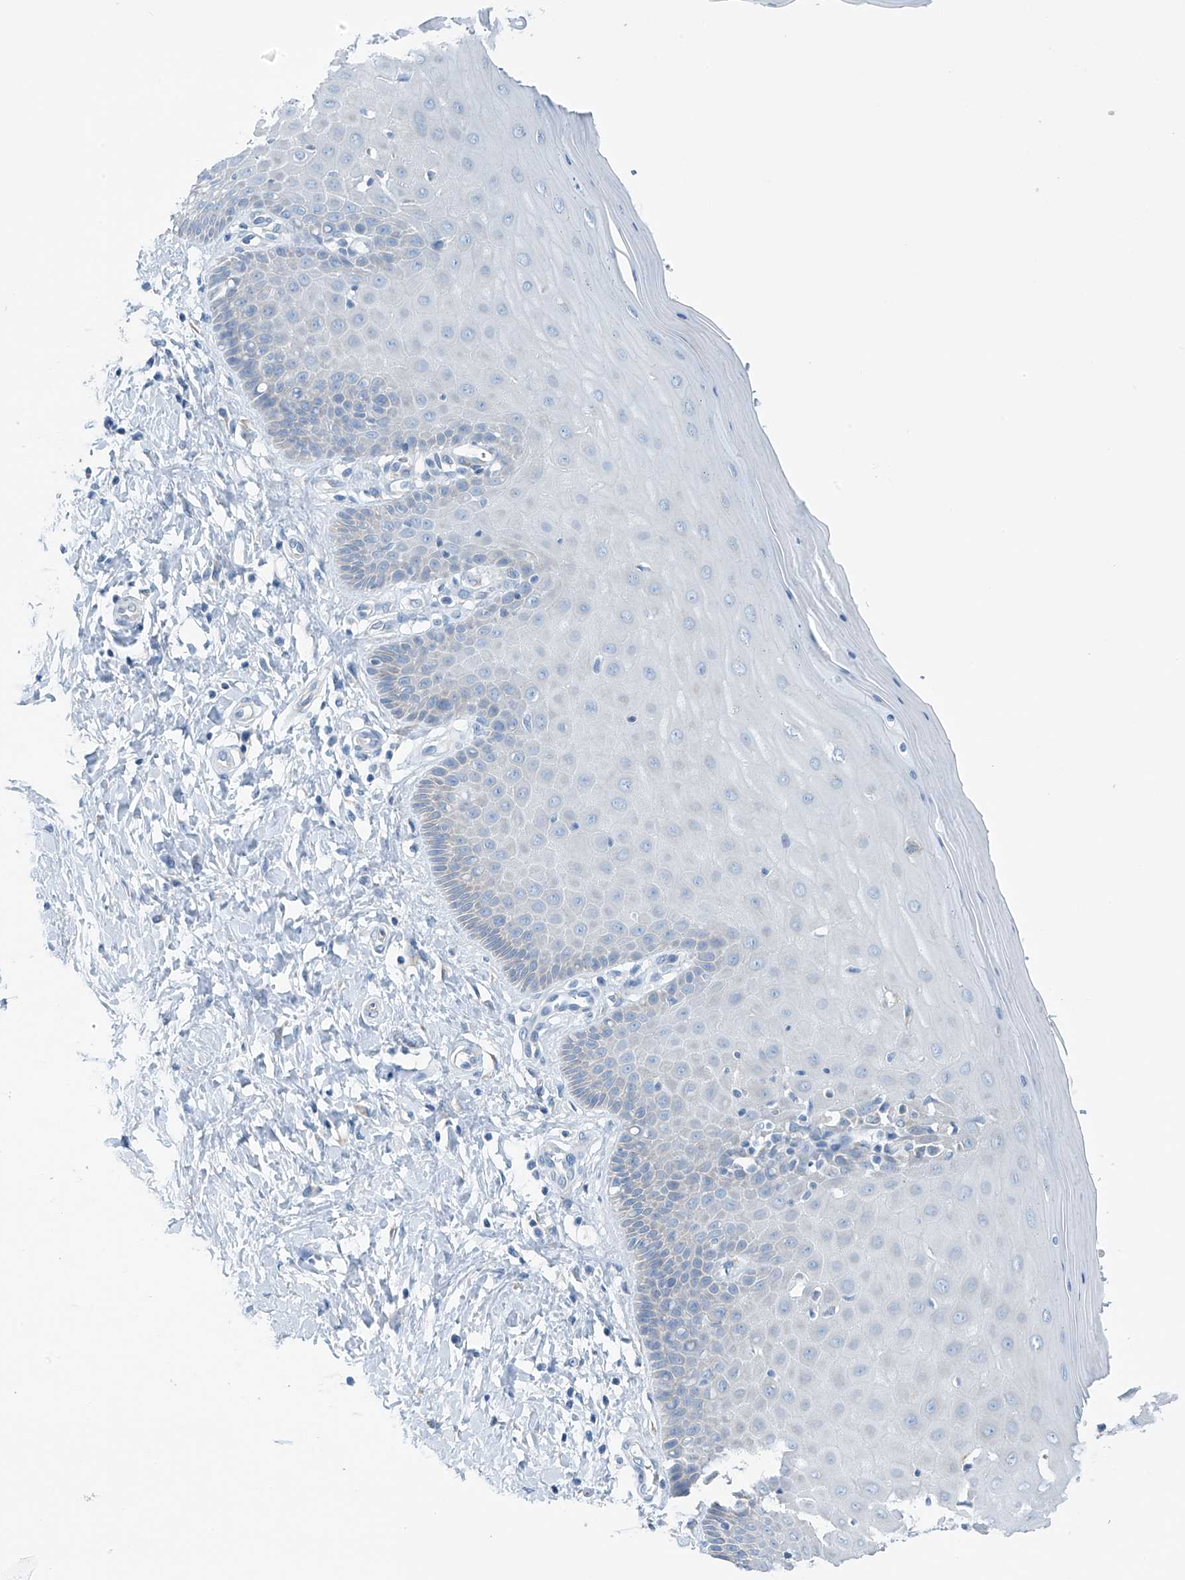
{"staining": {"intensity": "negative", "quantity": "none", "location": "none"}, "tissue": "cervix", "cell_type": "Glandular cells", "image_type": "normal", "snomed": [{"axis": "morphology", "description": "Normal tissue, NOS"}, {"axis": "topography", "description": "Cervix"}], "caption": "Protein analysis of unremarkable cervix reveals no significant expression in glandular cells. (DAB (3,3'-diaminobenzidine) immunohistochemistry (IHC), high magnification).", "gene": "RCN2", "patient": {"sex": "female", "age": 55}}